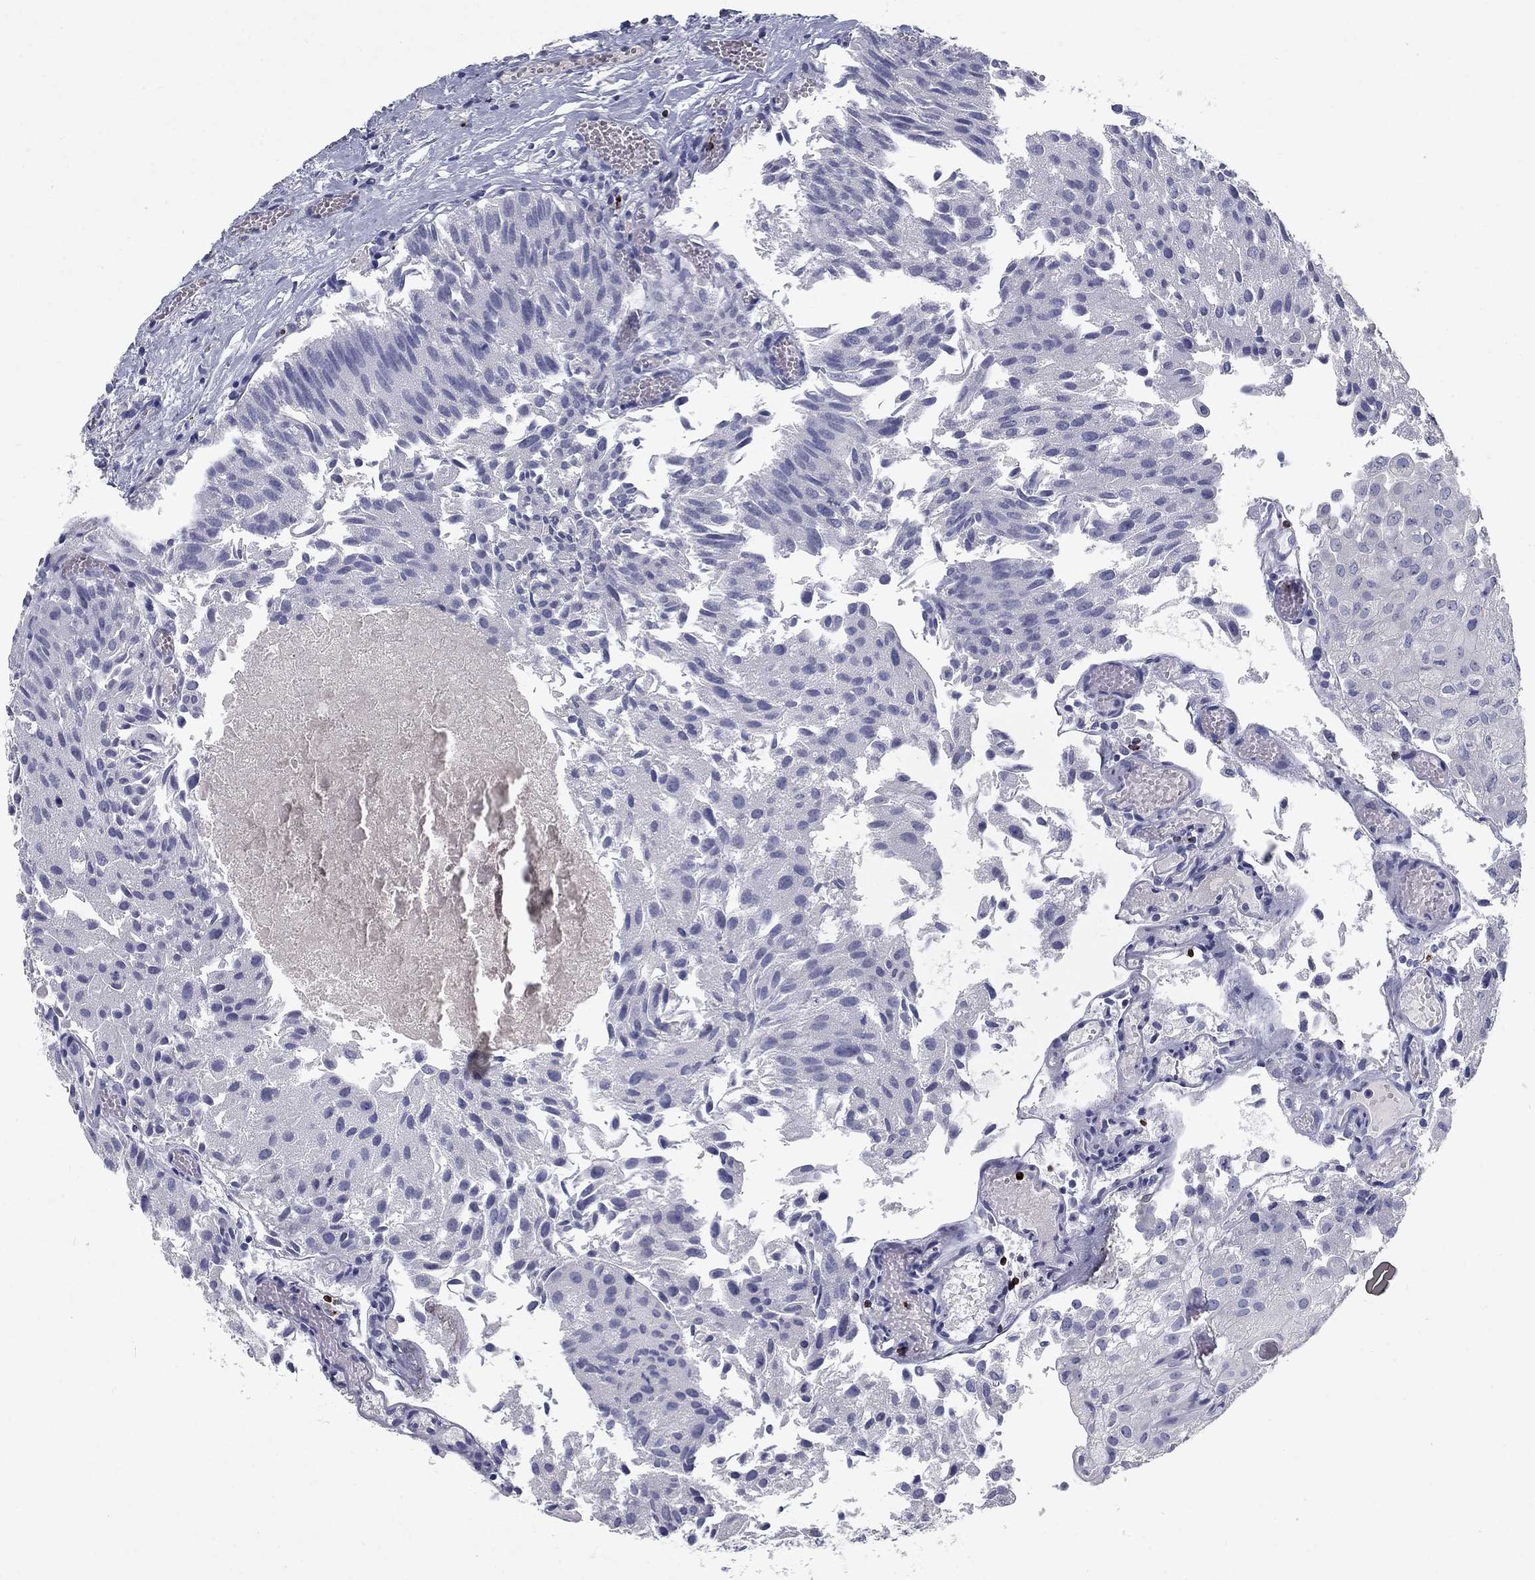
{"staining": {"intensity": "negative", "quantity": "none", "location": "none"}, "tissue": "urothelial cancer", "cell_type": "Tumor cells", "image_type": "cancer", "snomed": [{"axis": "morphology", "description": "Urothelial carcinoma, Low grade"}, {"axis": "topography", "description": "Urinary bladder"}], "caption": "Human urothelial cancer stained for a protein using immunohistochemistry (IHC) displays no expression in tumor cells.", "gene": "GZMA", "patient": {"sex": "female", "age": 78}}